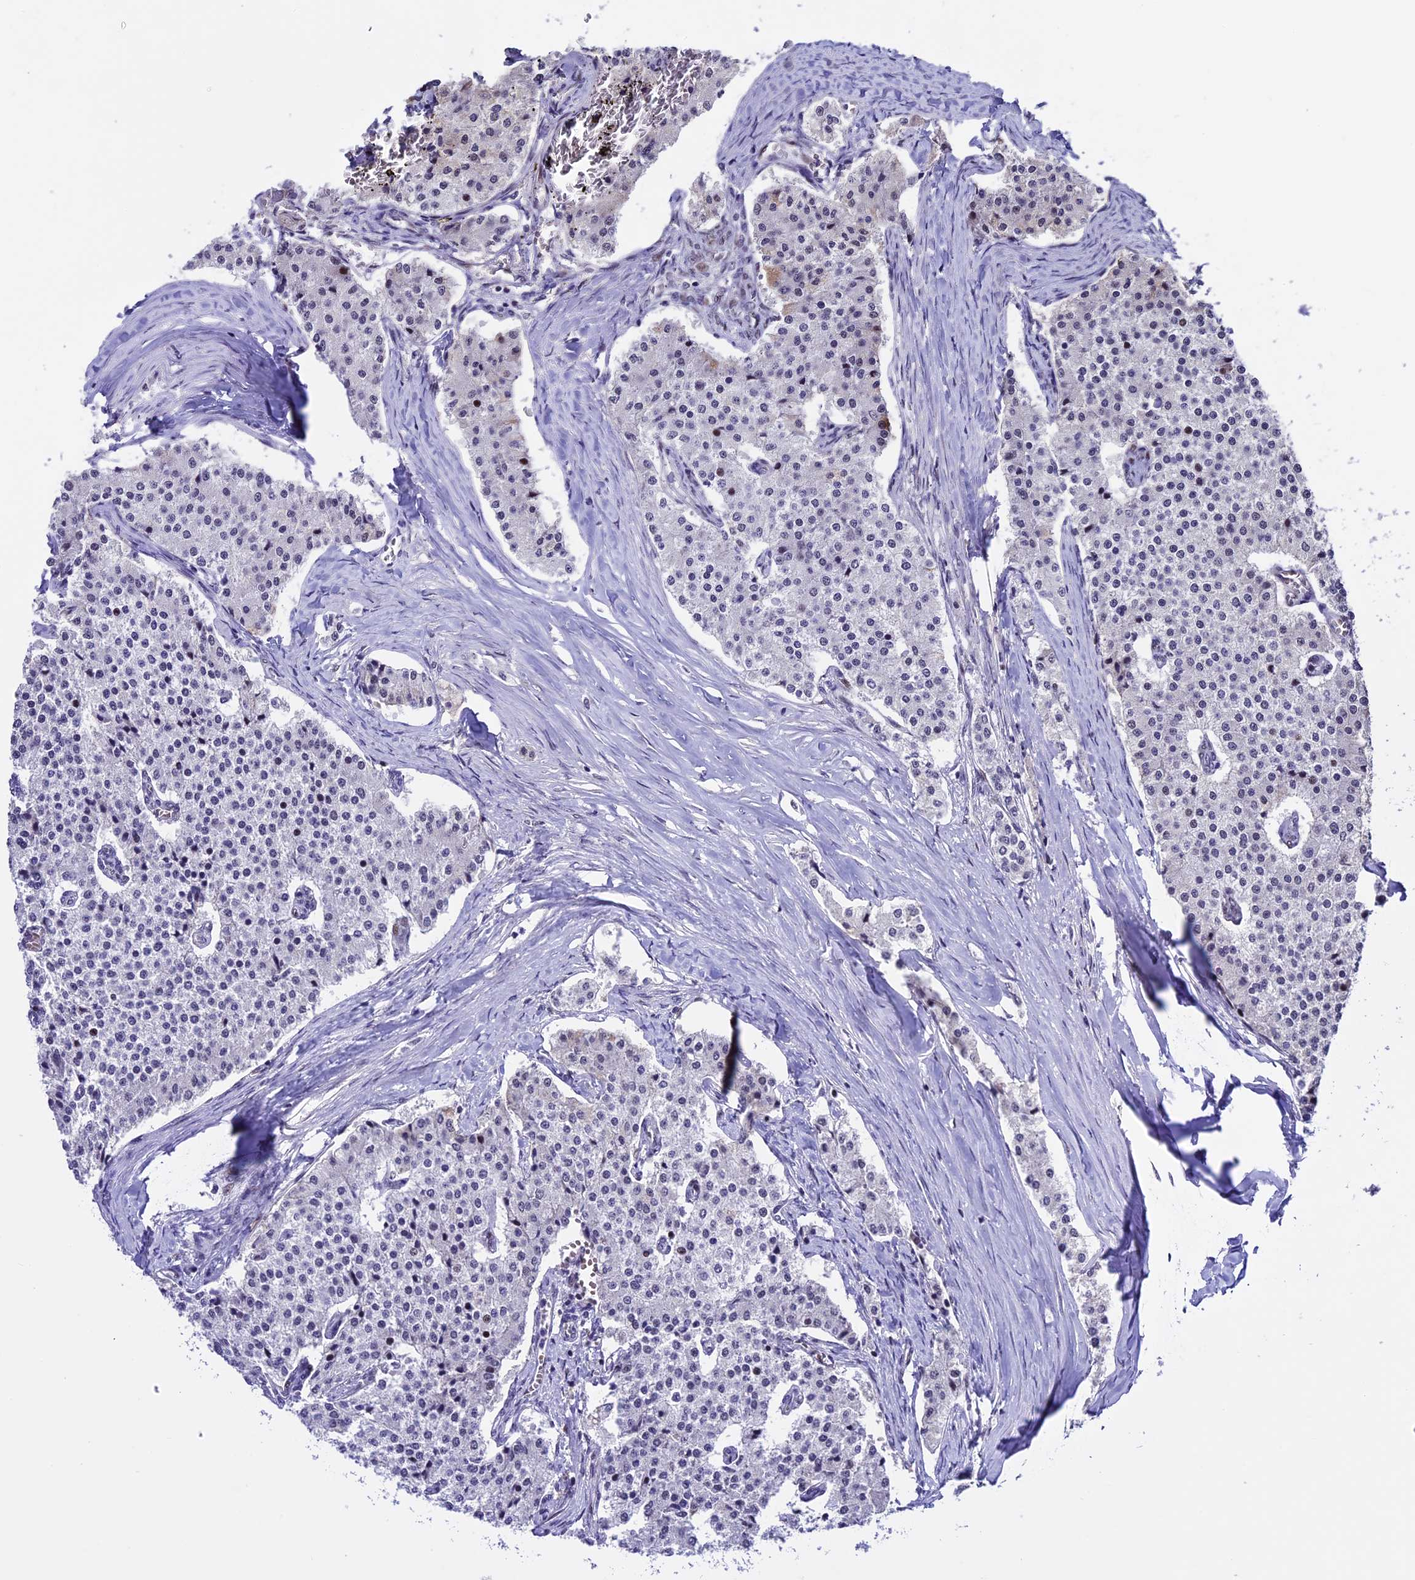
{"staining": {"intensity": "negative", "quantity": "none", "location": "none"}, "tissue": "carcinoid", "cell_type": "Tumor cells", "image_type": "cancer", "snomed": [{"axis": "morphology", "description": "Carcinoid, malignant, NOS"}, {"axis": "topography", "description": "Colon"}], "caption": "Immunohistochemistry micrograph of neoplastic tissue: malignant carcinoid stained with DAB reveals no significant protein staining in tumor cells.", "gene": "TCP11L2", "patient": {"sex": "female", "age": 52}}